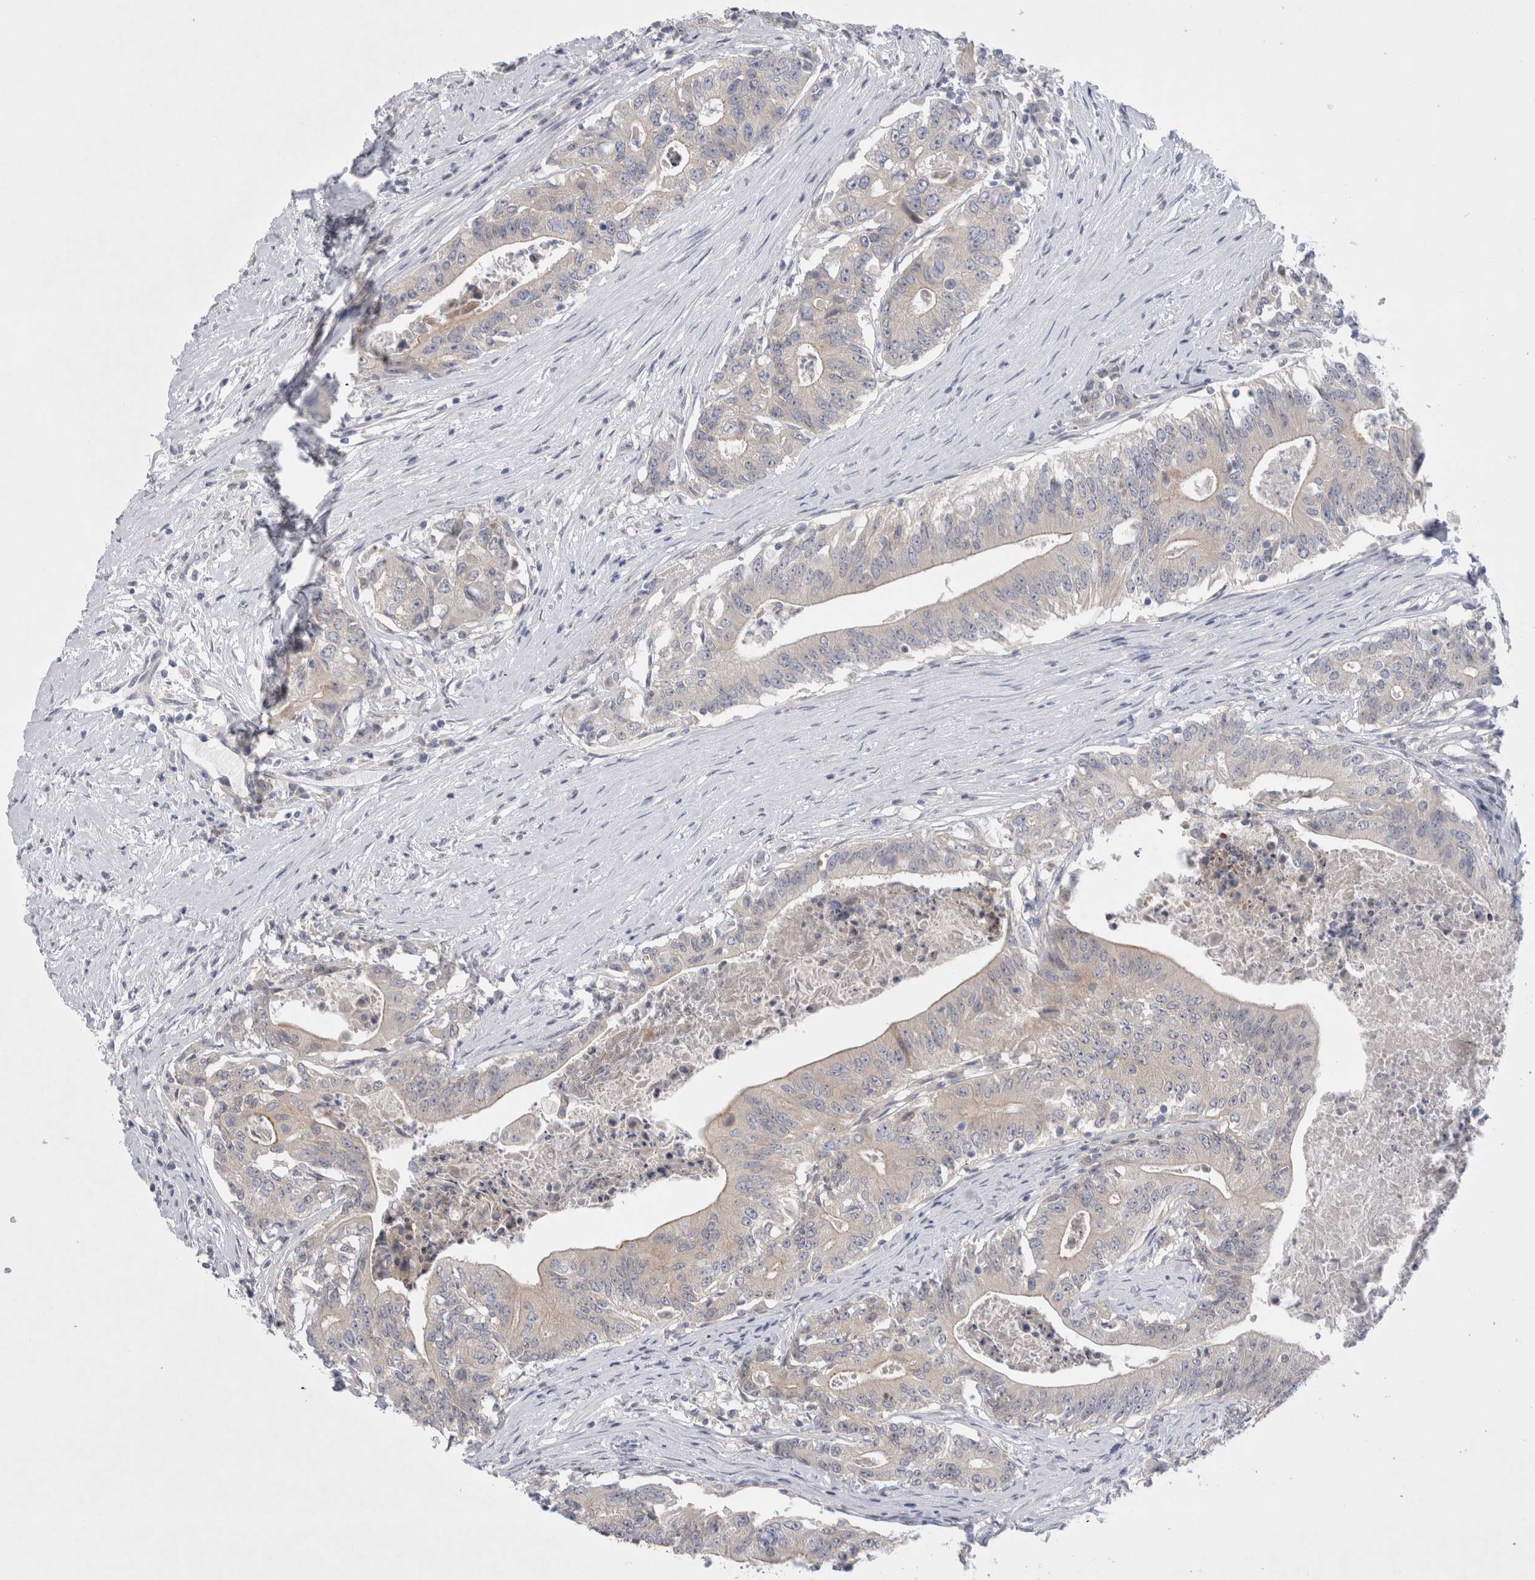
{"staining": {"intensity": "negative", "quantity": "none", "location": "none"}, "tissue": "colorectal cancer", "cell_type": "Tumor cells", "image_type": "cancer", "snomed": [{"axis": "morphology", "description": "Adenocarcinoma, NOS"}, {"axis": "topography", "description": "Colon"}], "caption": "Immunohistochemical staining of colorectal cancer demonstrates no significant positivity in tumor cells.", "gene": "RBM12B", "patient": {"sex": "female", "age": 77}}